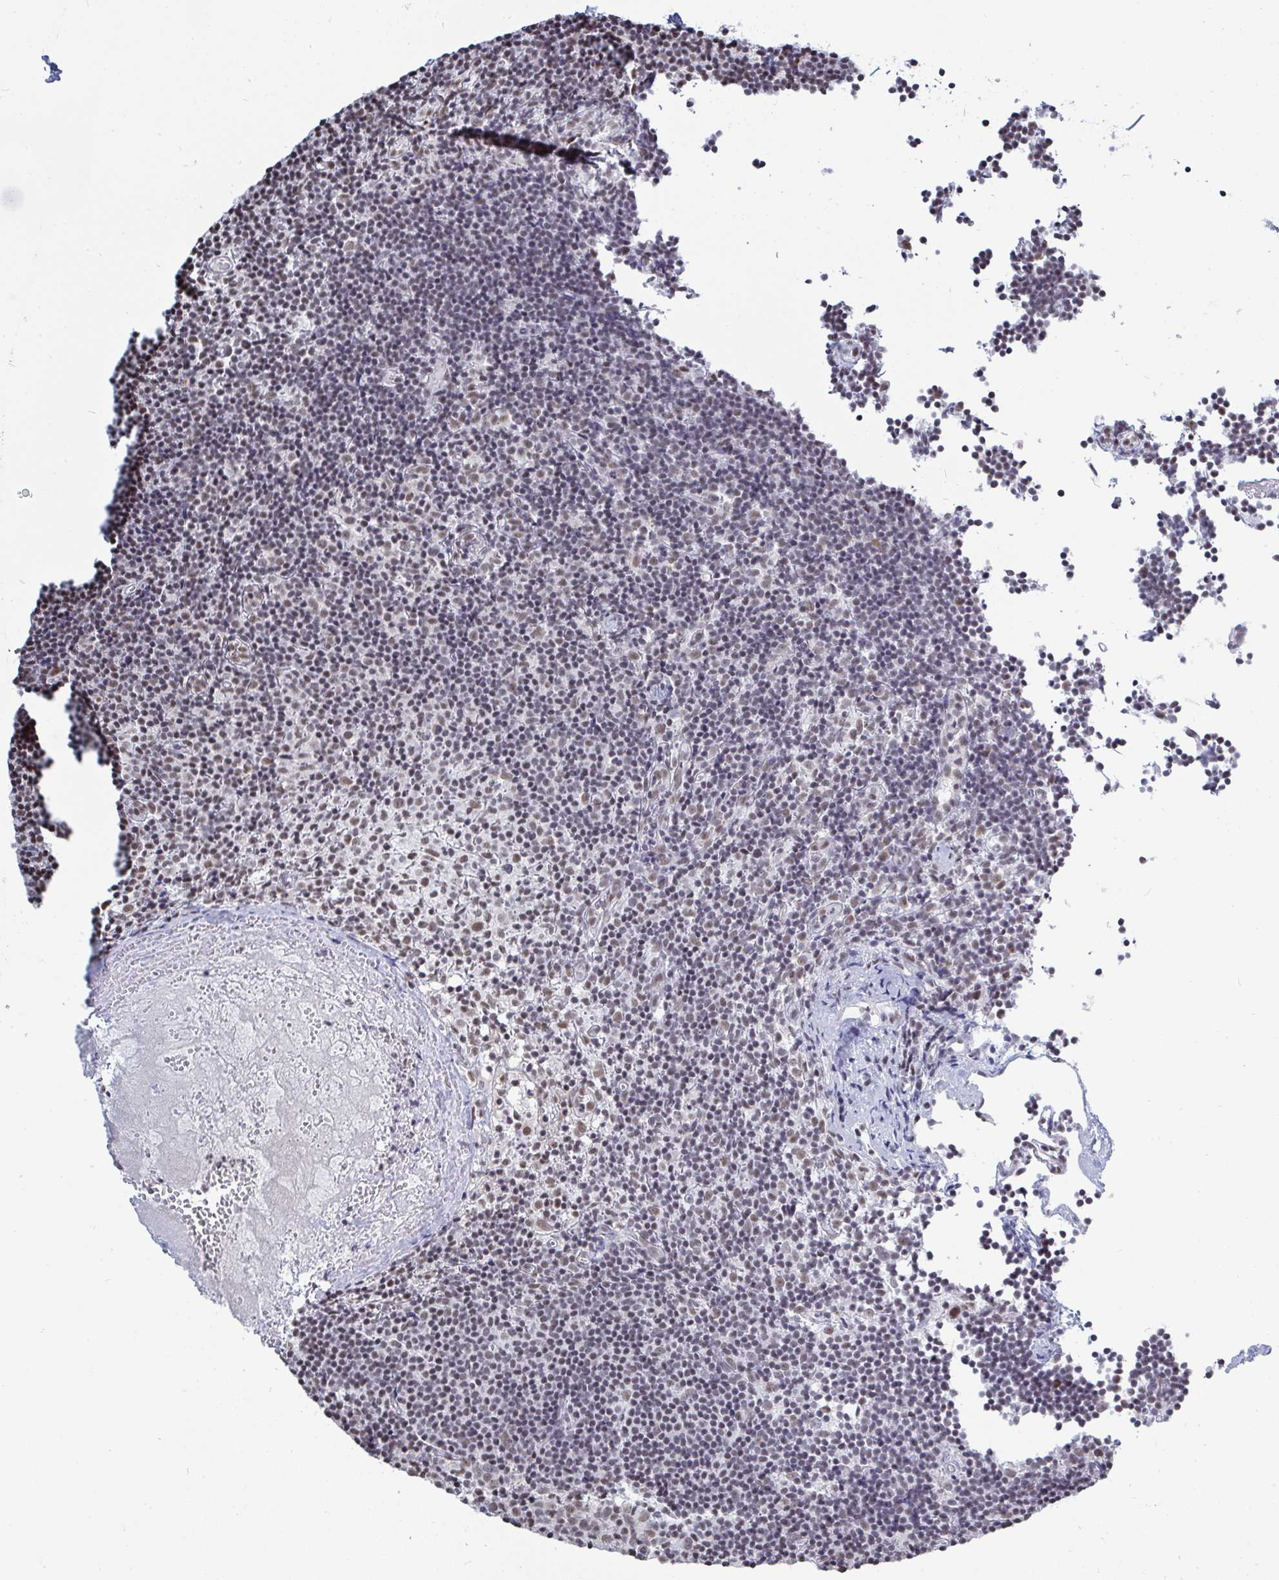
{"staining": {"intensity": "weak", "quantity": "<25%", "location": "nuclear"}, "tissue": "lymph node", "cell_type": "Germinal center cells", "image_type": "normal", "snomed": [{"axis": "morphology", "description": "Normal tissue, NOS"}, {"axis": "topography", "description": "Lymph node"}], "caption": "Histopathology image shows no protein staining in germinal center cells of normal lymph node. (DAB (3,3'-diaminobenzidine) IHC, high magnification).", "gene": "TRIP12", "patient": {"sex": "female", "age": 45}}